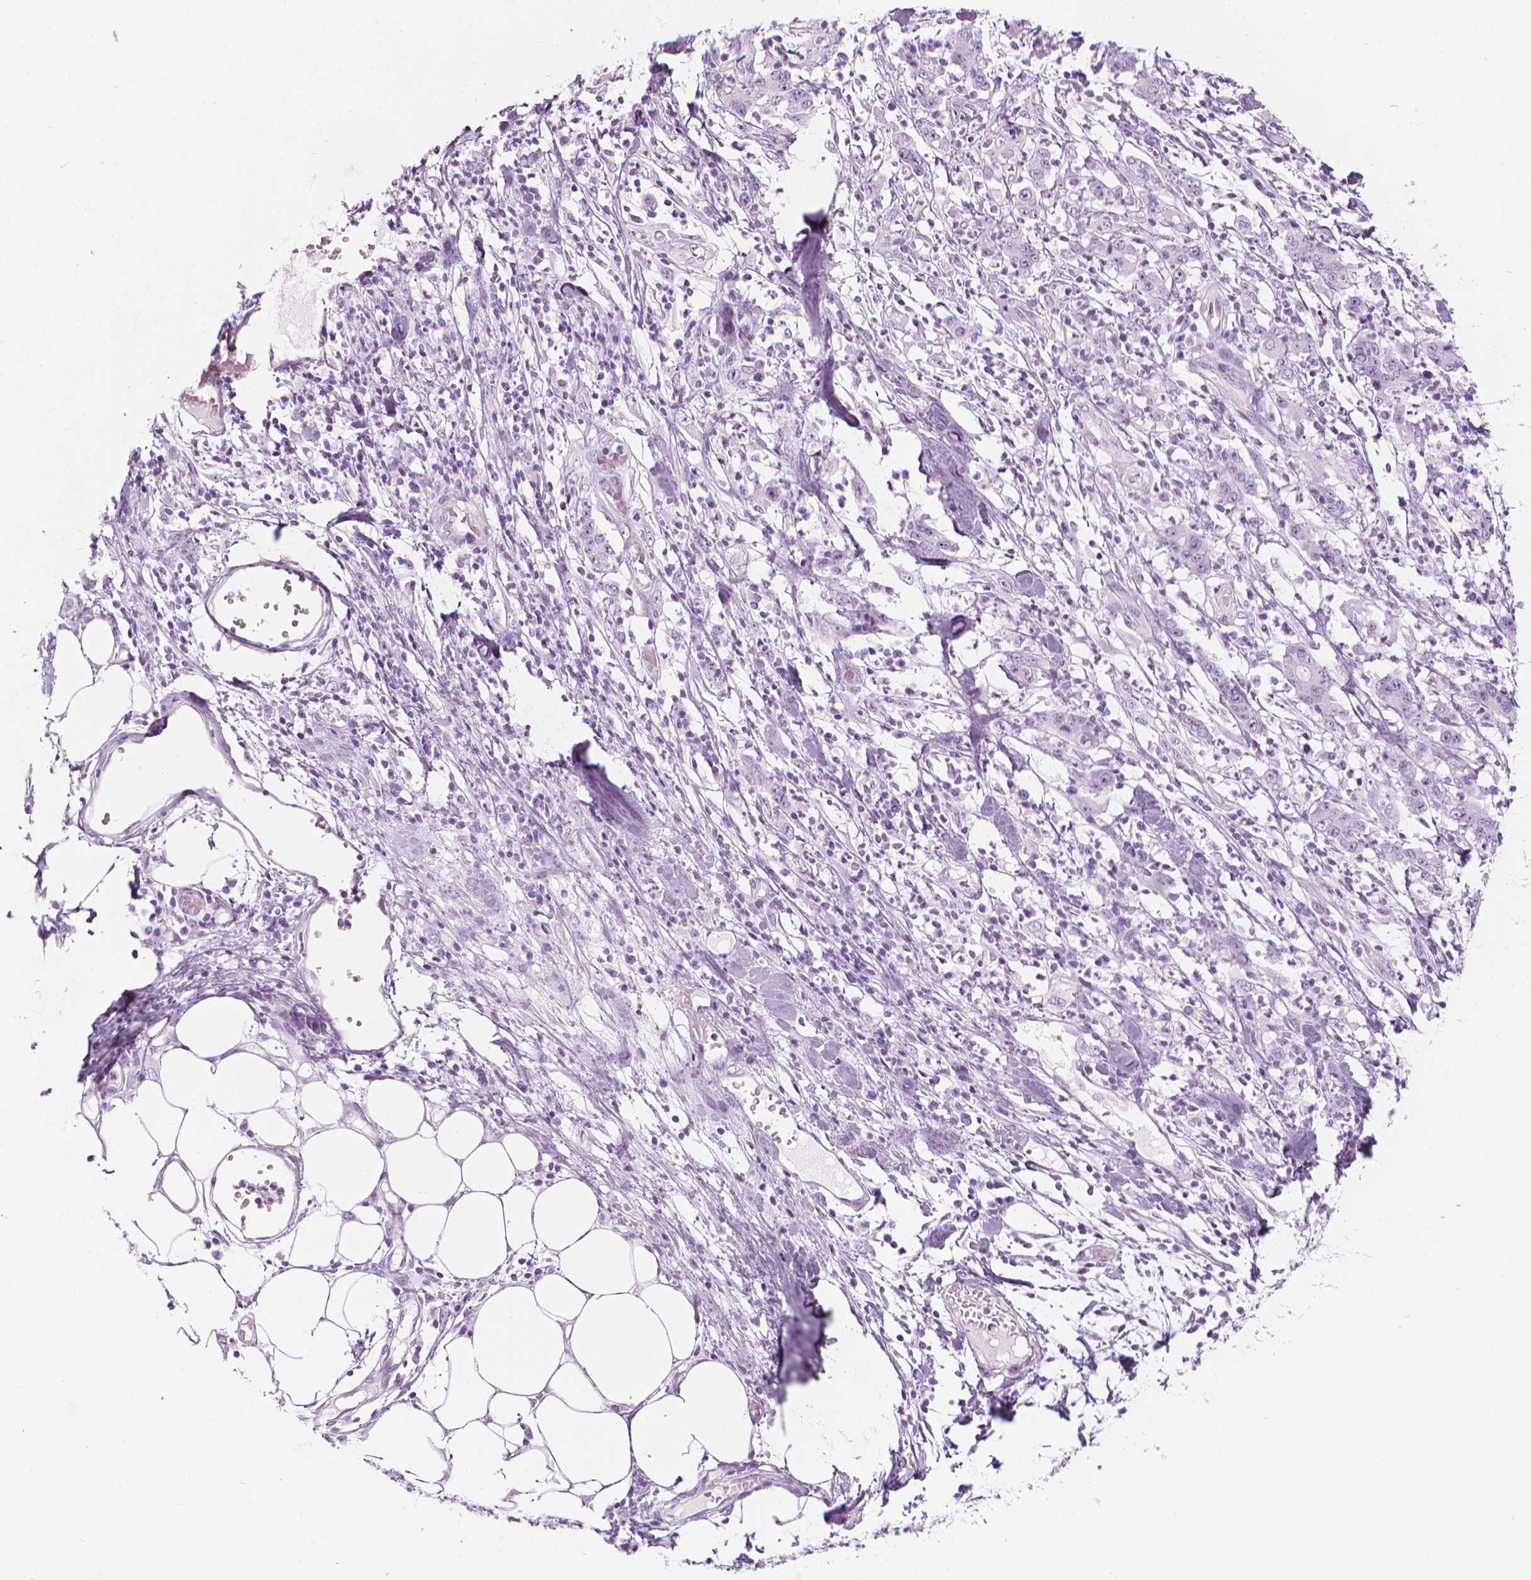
{"staining": {"intensity": "negative", "quantity": "none", "location": "none"}, "tissue": "stomach cancer", "cell_type": "Tumor cells", "image_type": "cancer", "snomed": [{"axis": "morphology", "description": "Adenocarcinoma, NOS"}, {"axis": "topography", "description": "Stomach, upper"}], "caption": "Adenocarcinoma (stomach) was stained to show a protein in brown. There is no significant staining in tumor cells. (DAB (3,3'-diaminobenzidine) immunohistochemistry with hematoxylin counter stain).", "gene": "SCG3", "patient": {"sex": "male", "age": 68}}